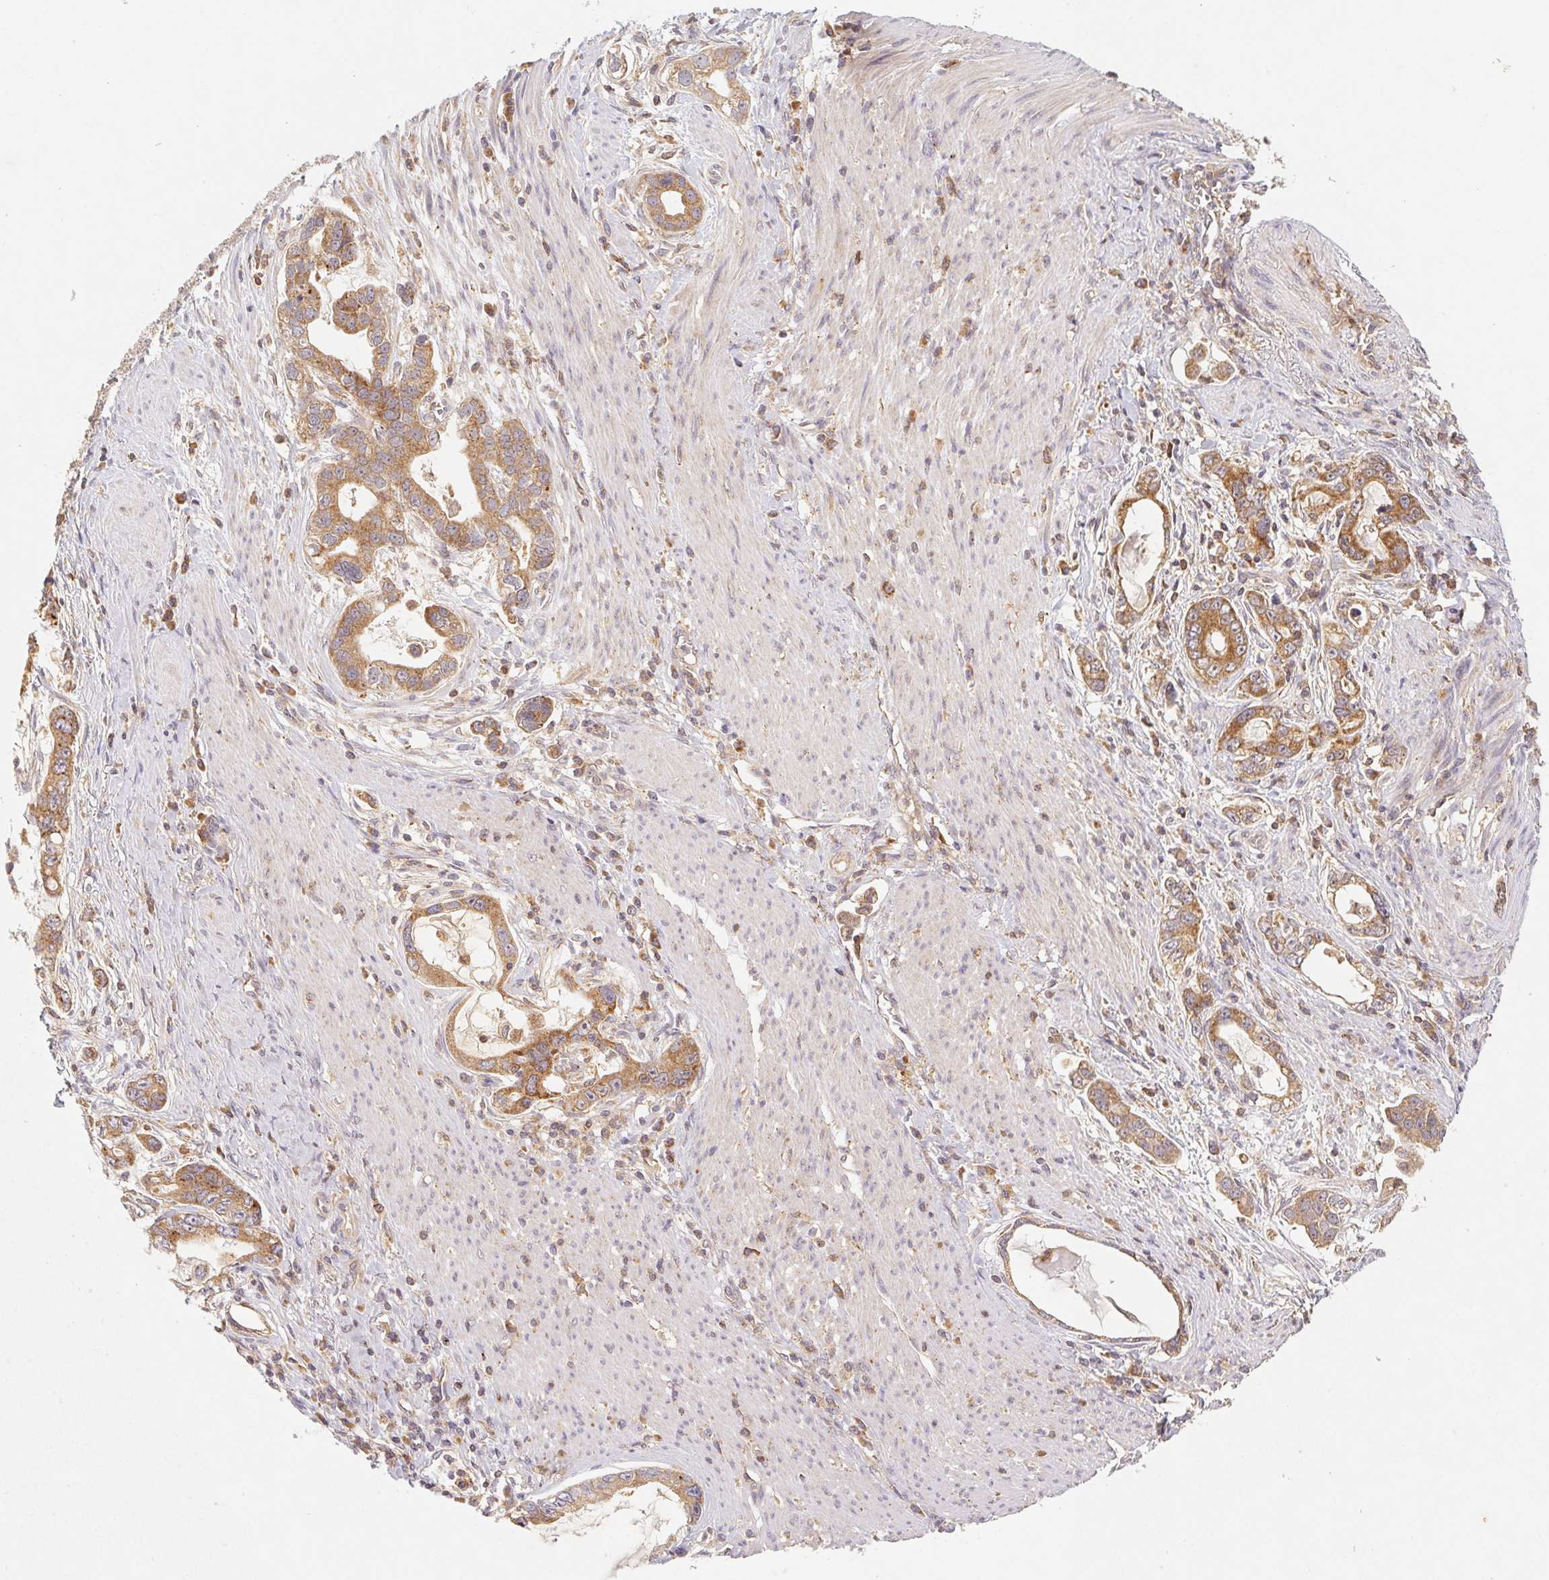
{"staining": {"intensity": "moderate", "quantity": ">75%", "location": "cytoplasmic/membranous"}, "tissue": "stomach cancer", "cell_type": "Tumor cells", "image_type": "cancer", "snomed": [{"axis": "morphology", "description": "Adenocarcinoma, NOS"}, {"axis": "topography", "description": "Stomach, lower"}], "caption": "Protein positivity by IHC reveals moderate cytoplasmic/membranous expression in approximately >75% of tumor cells in stomach cancer.", "gene": "MTHFD1", "patient": {"sex": "female", "age": 93}}